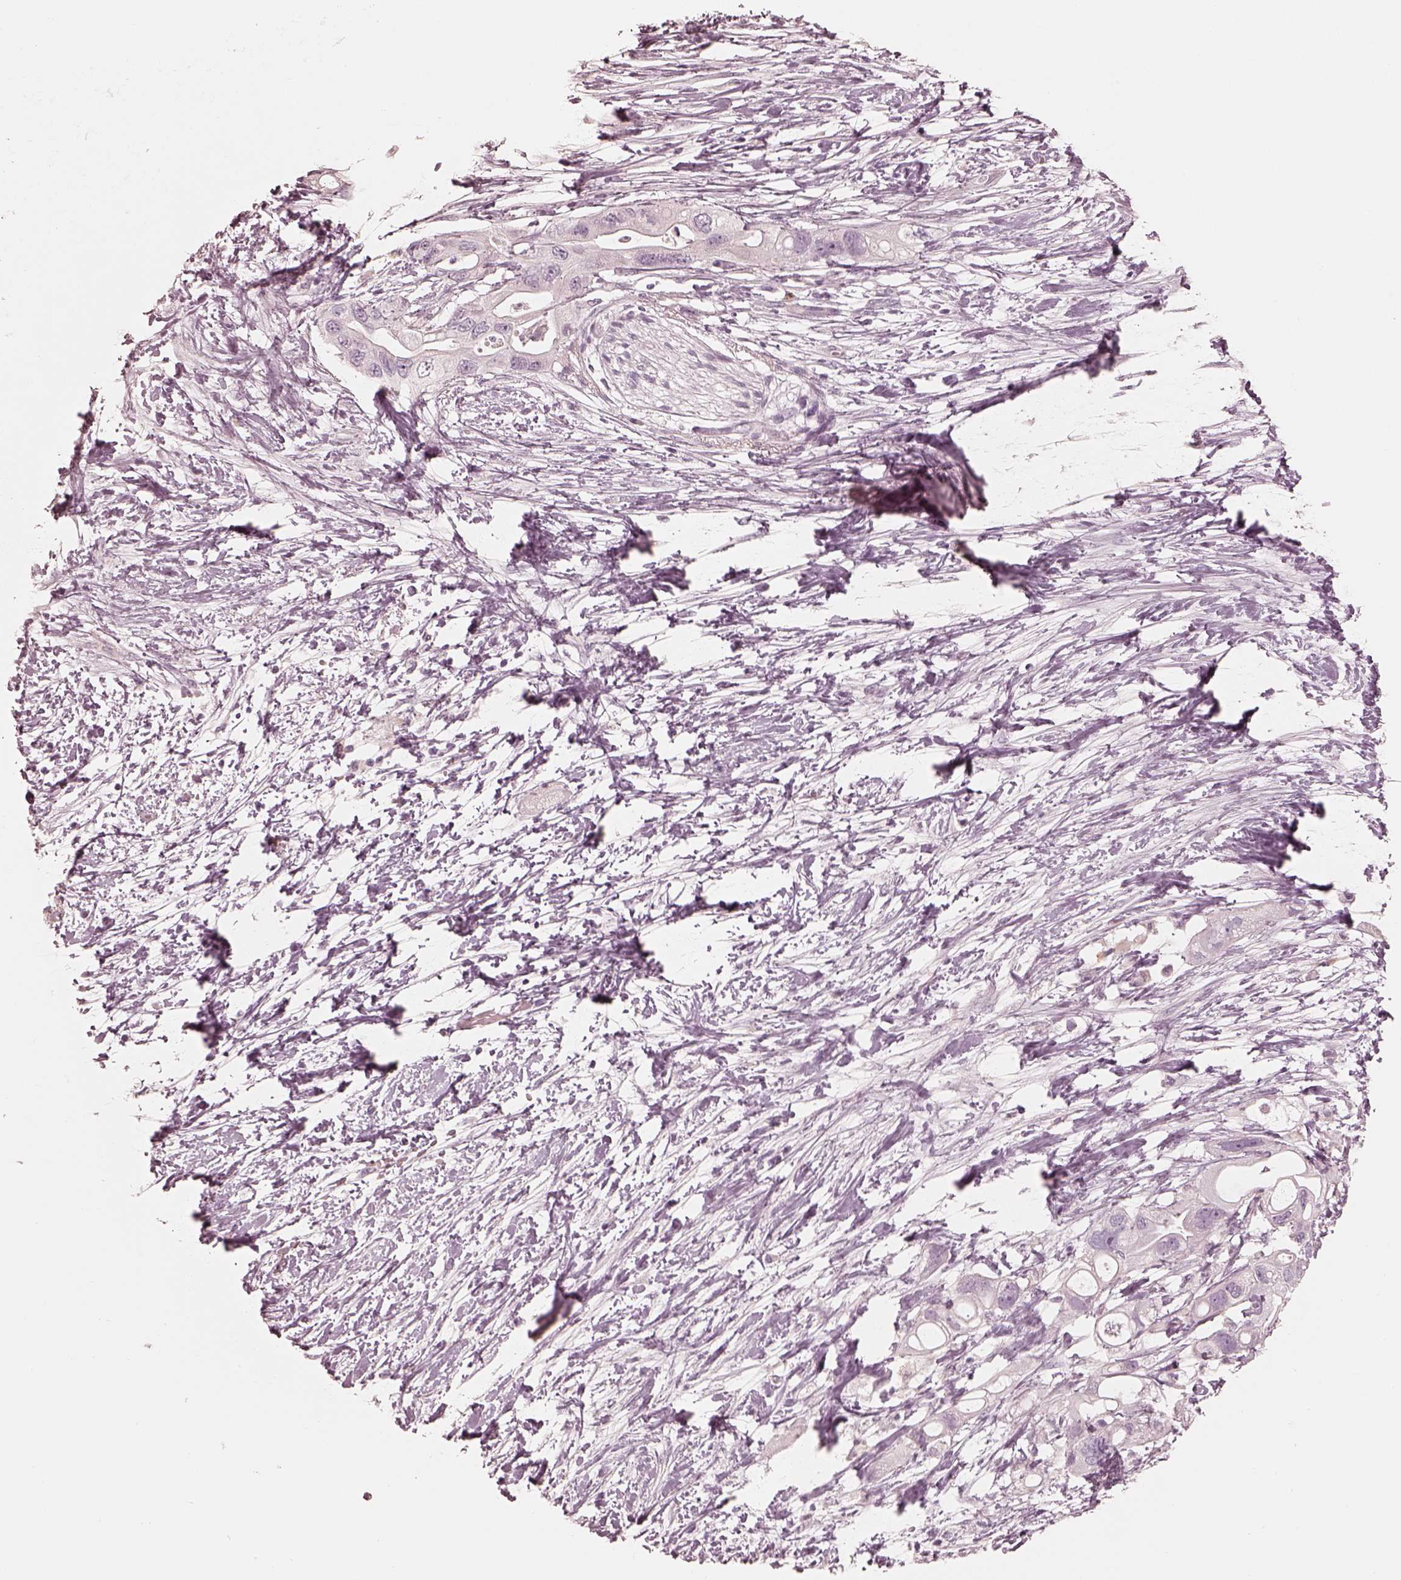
{"staining": {"intensity": "negative", "quantity": "none", "location": "none"}, "tissue": "pancreatic cancer", "cell_type": "Tumor cells", "image_type": "cancer", "snomed": [{"axis": "morphology", "description": "Adenocarcinoma, NOS"}, {"axis": "topography", "description": "Pancreas"}], "caption": "This is an immunohistochemistry (IHC) image of human adenocarcinoma (pancreatic). There is no positivity in tumor cells.", "gene": "CALR3", "patient": {"sex": "female", "age": 72}}